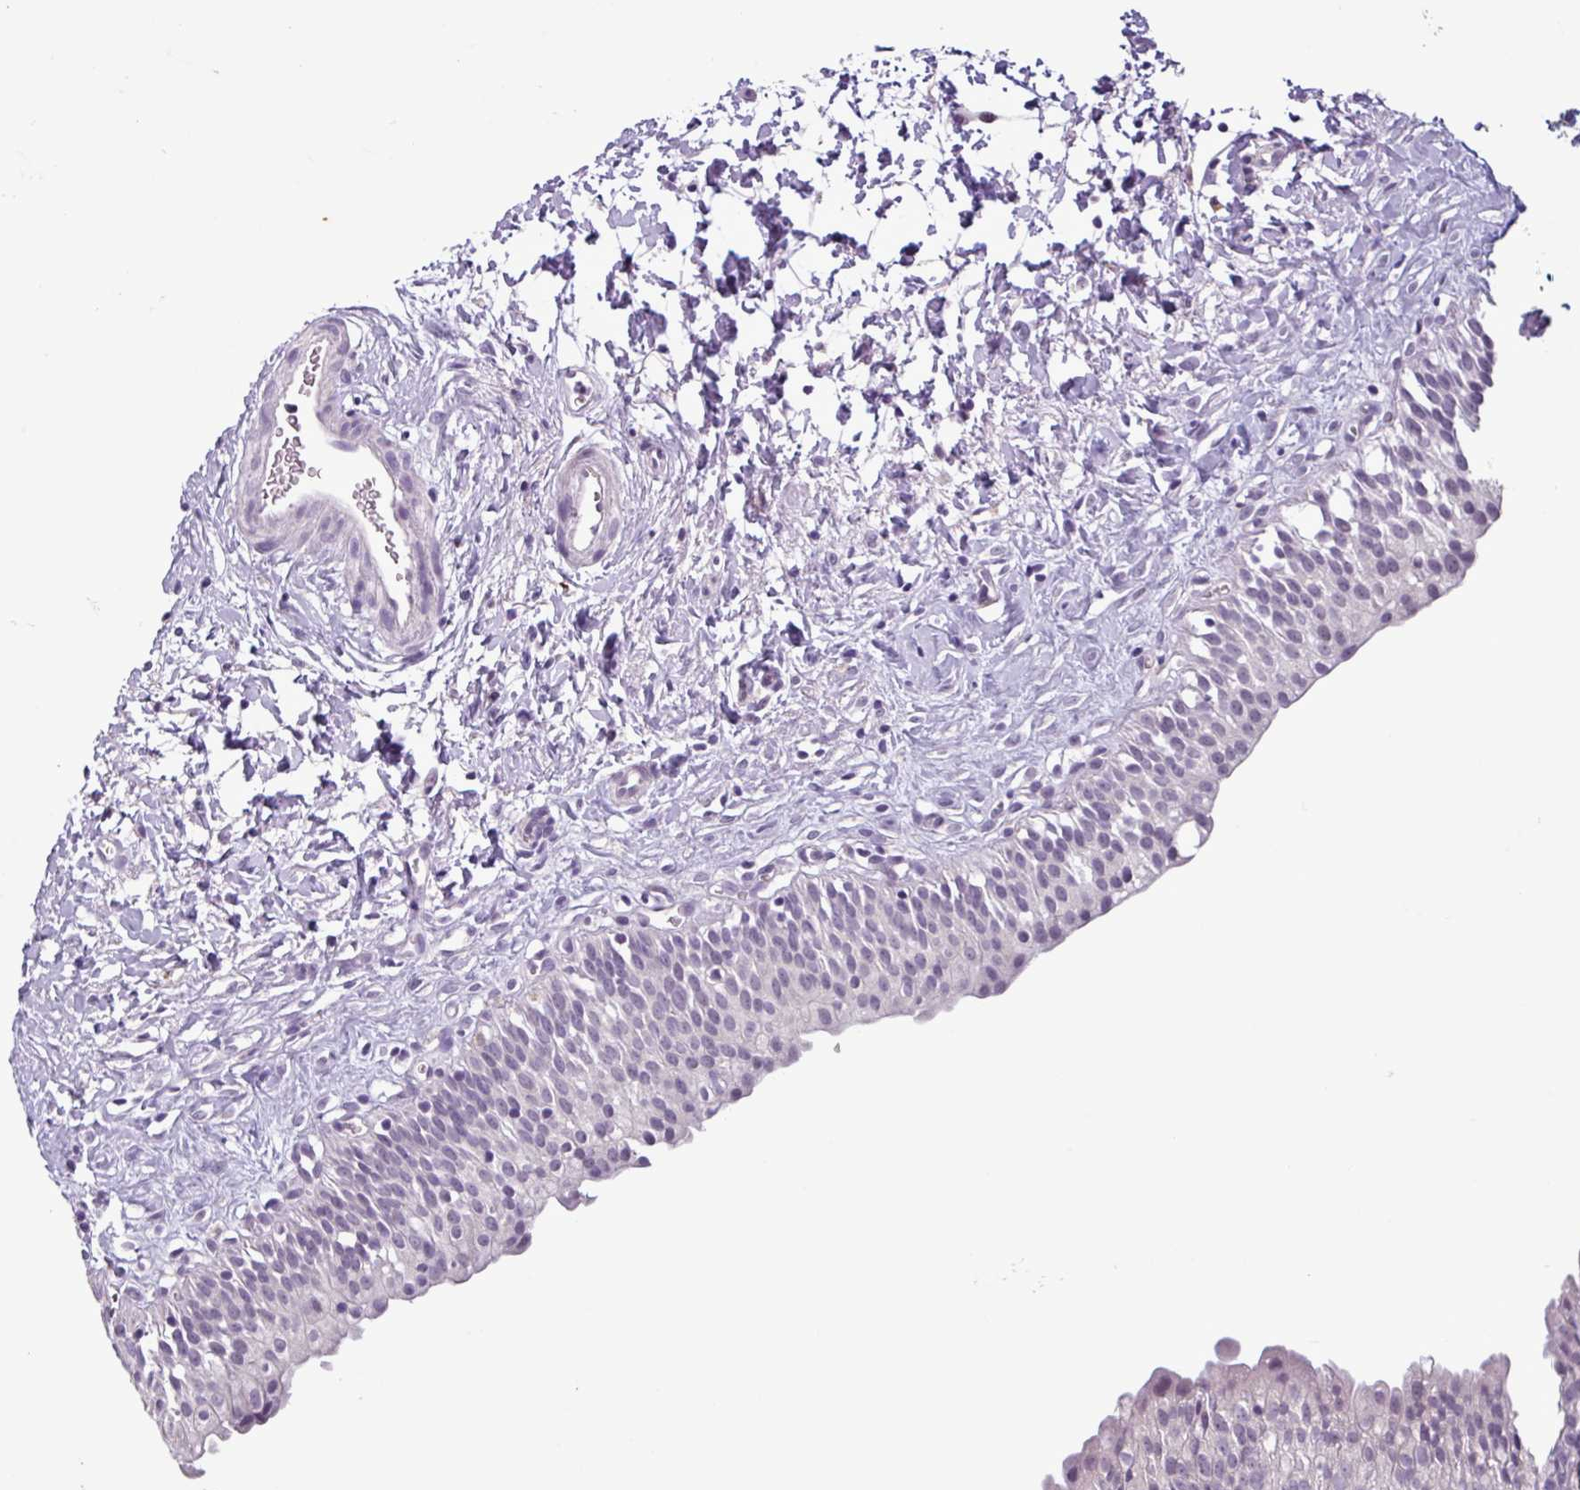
{"staining": {"intensity": "negative", "quantity": "none", "location": "none"}, "tissue": "urinary bladder", "cell_type": "Urothelial cells", "image_type": "normal", "snomed": [{"axis": "morphology", "description": "Normal tissue, NOS"}, {"axis": "topography", "description": "Urinary bladder"}], "caption": "An immunohistochemistry (IHC) histopathology image of benign urinary bladder is shown. There is no staining in urothelial cells of urinary bladder.", "gene": "C9orf24", "patient": {"sex": "male", "age": 51}}